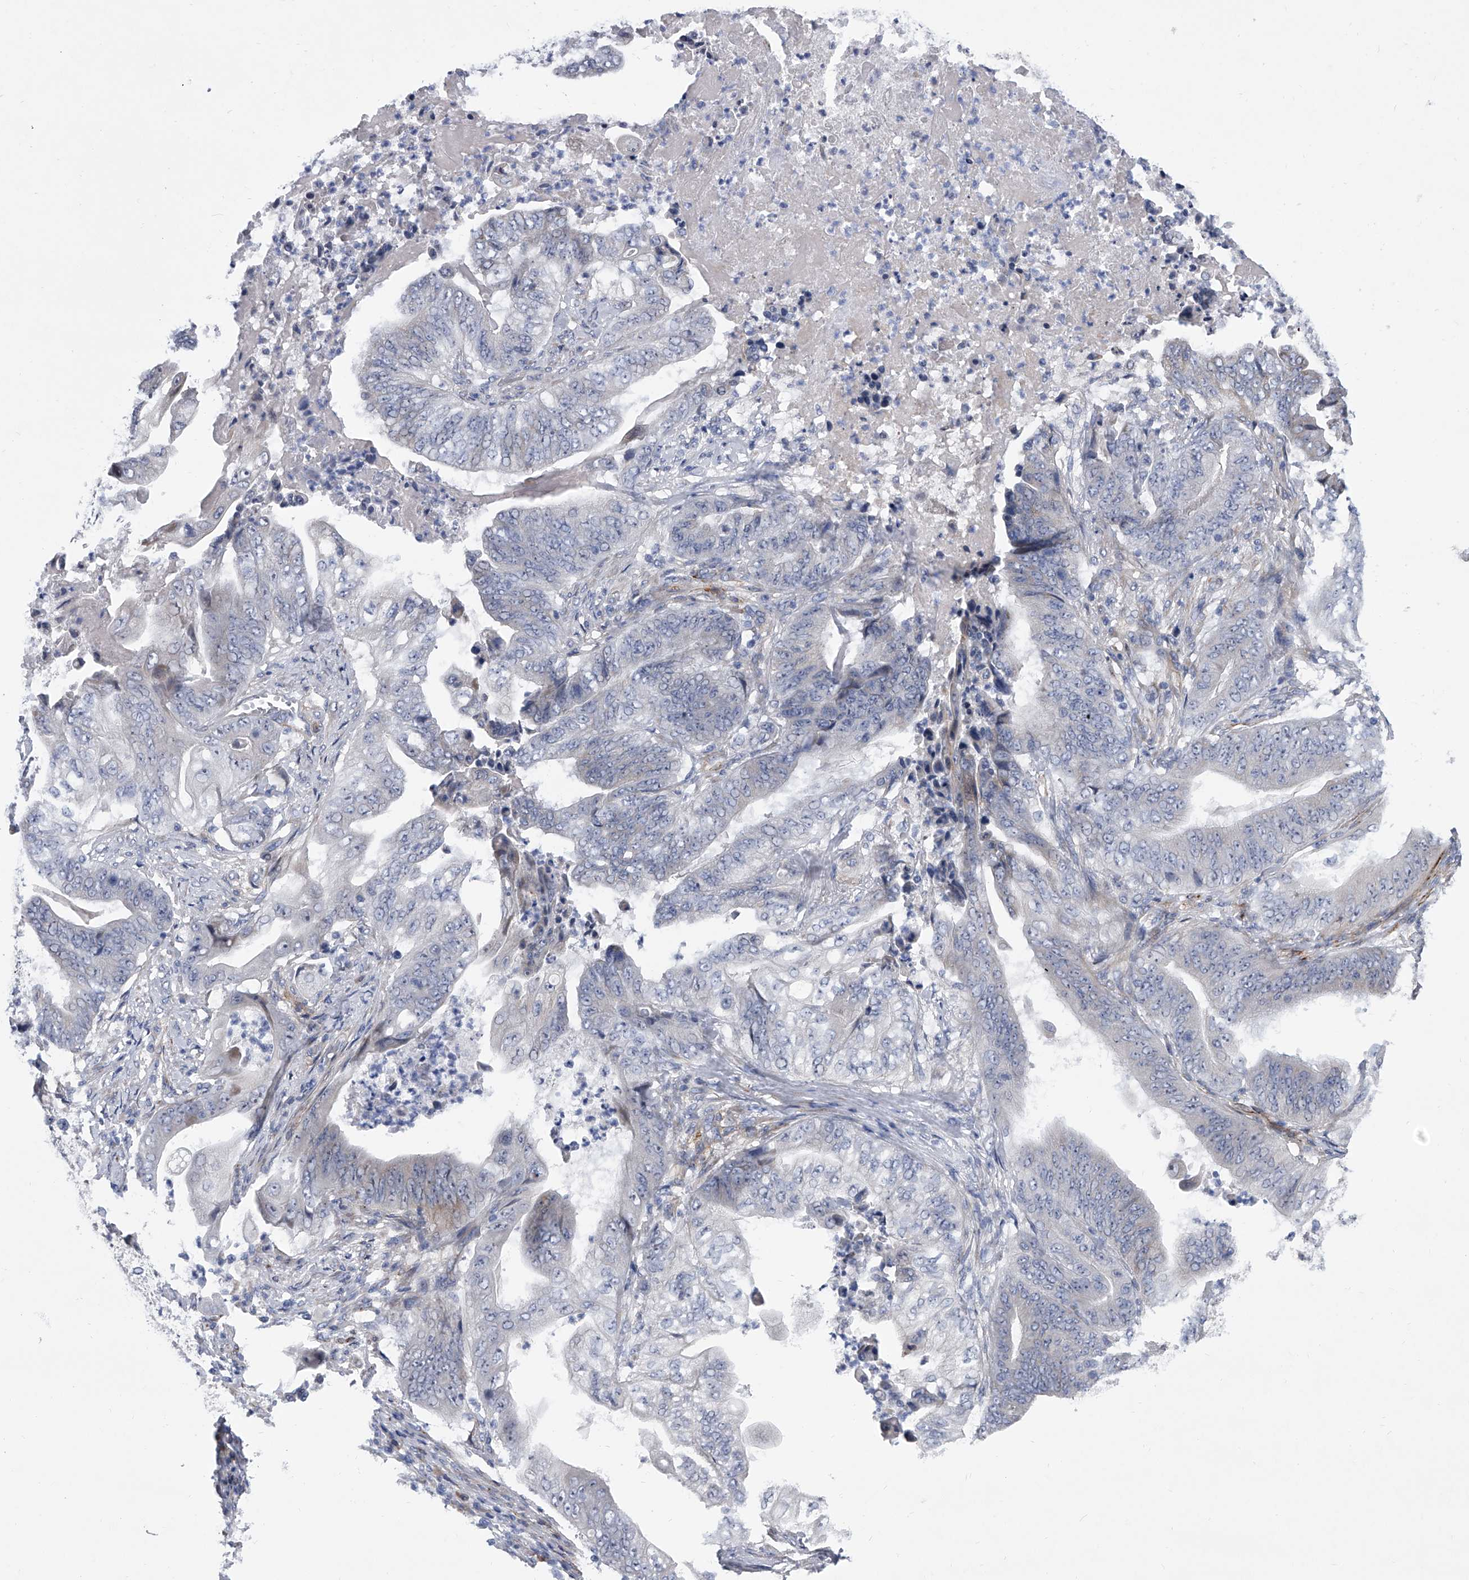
{"staining": {"intensity": "negative", "quantity": "none", "location": "none"}, "tissue": "stomach cancer", "cell_type": "Tumor cells", "image_type": "cancer", "snomed": [{"axis": "morphology", "description": "Adenocarcinoma, NOS"}, {"axis": "topography", "description": "Stomach"}], "caption": "There is no significant expression in tumor cells of adenocarcinoma (stomach). Nuclei are stained in blue.", "gene": "ALG14", "patient": {"sex": "female", "age": 73}}